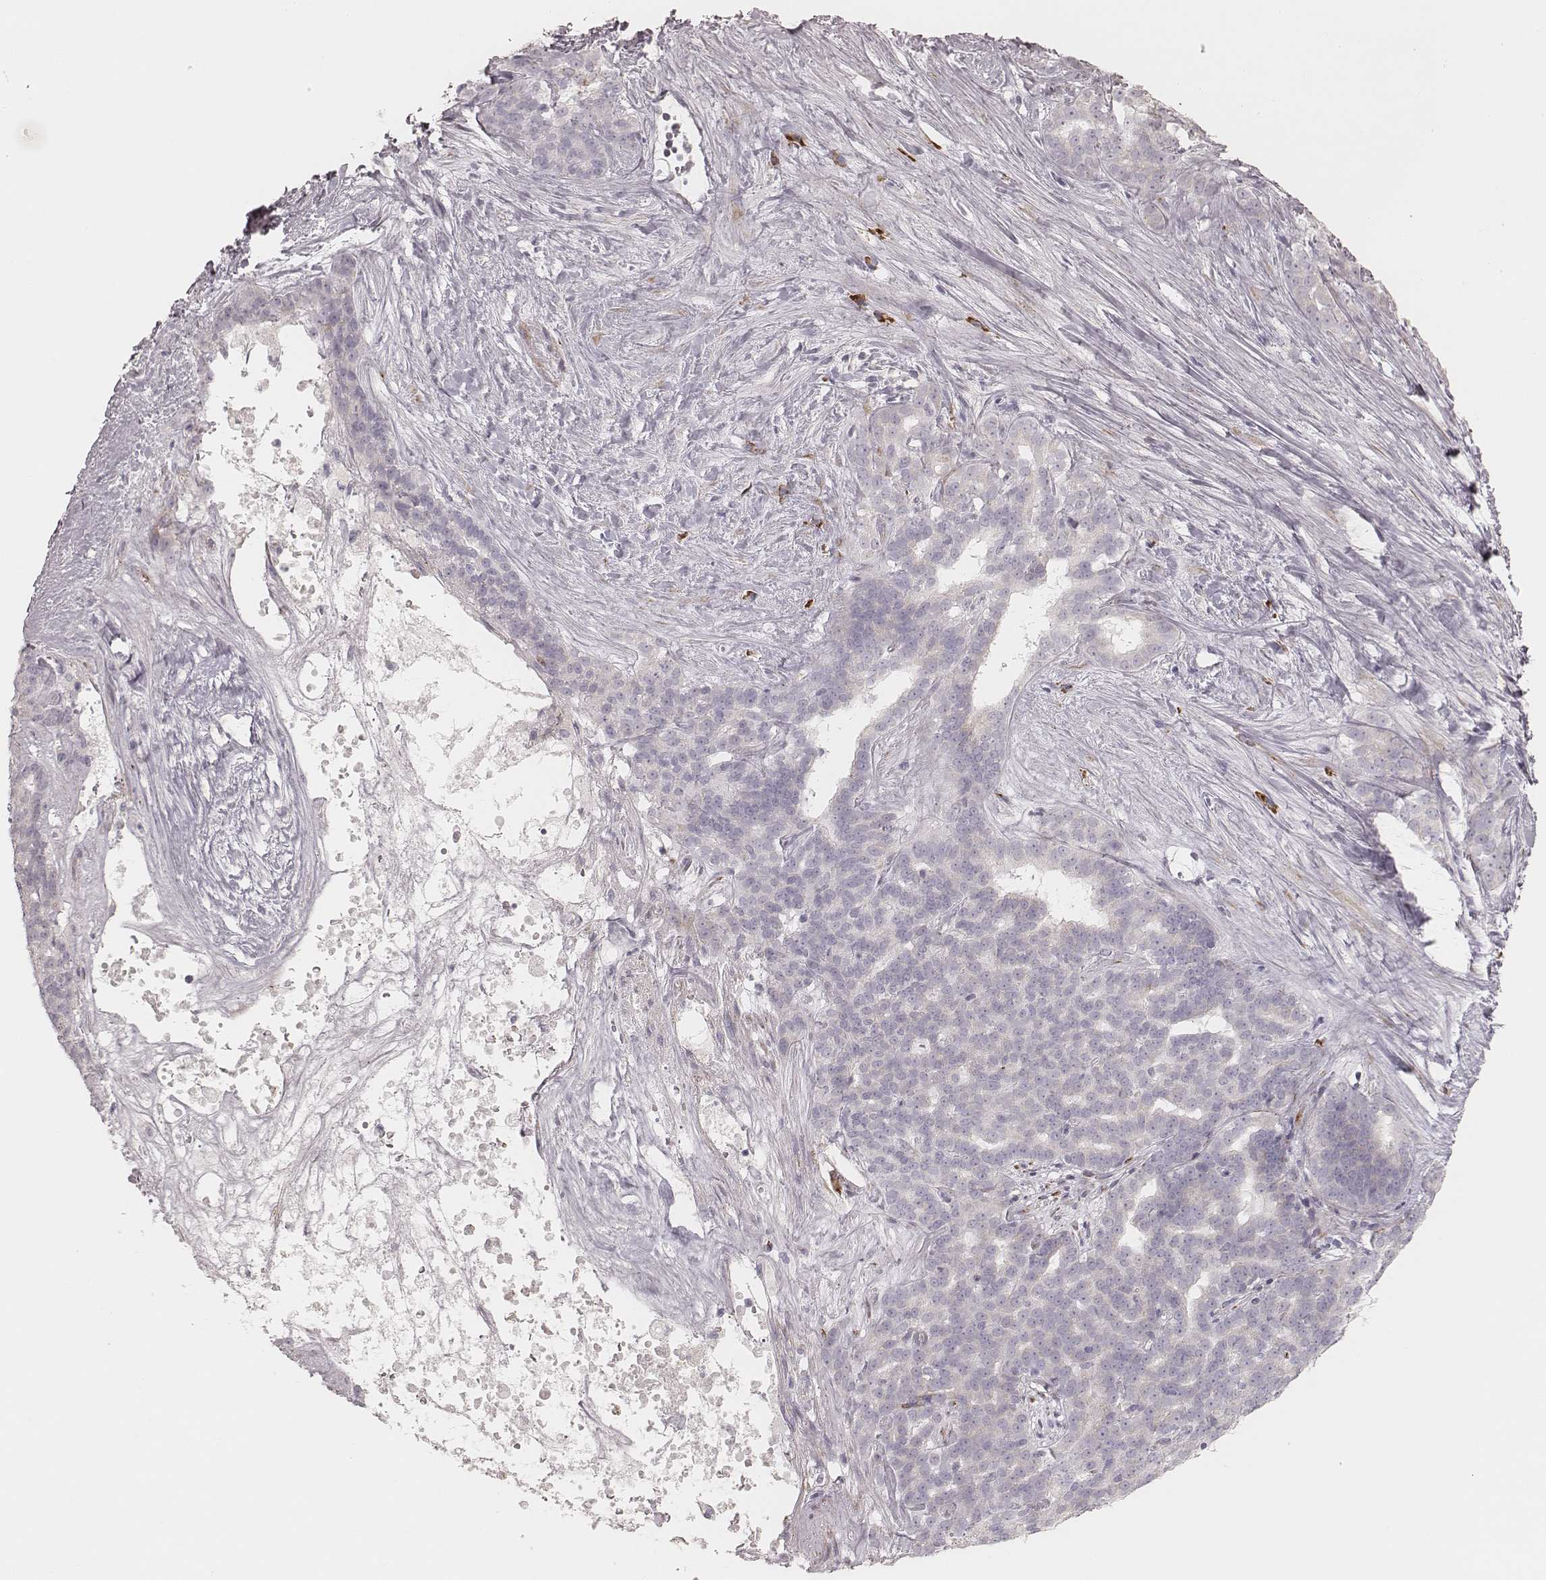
{"staining": {"intensity": "weak", "quantity": "<25%", "location": "cytoplasmic/membranous"}, "tissue": "liver cancer", "cell_type": "Tumor cells", "image_type": "cancer", "snomed": [{"axis": "morphology", "description": "Cholangiocarcinoma"}, {"axis": "topography", "description": "Liver"}], "caption": "The IHC histopathology image has no significant staining in tumor cells of cholangiocarcinoma (liver) tissue.", "gene": "KIF5C", "patient": {"sex": "female", "age": 47}}